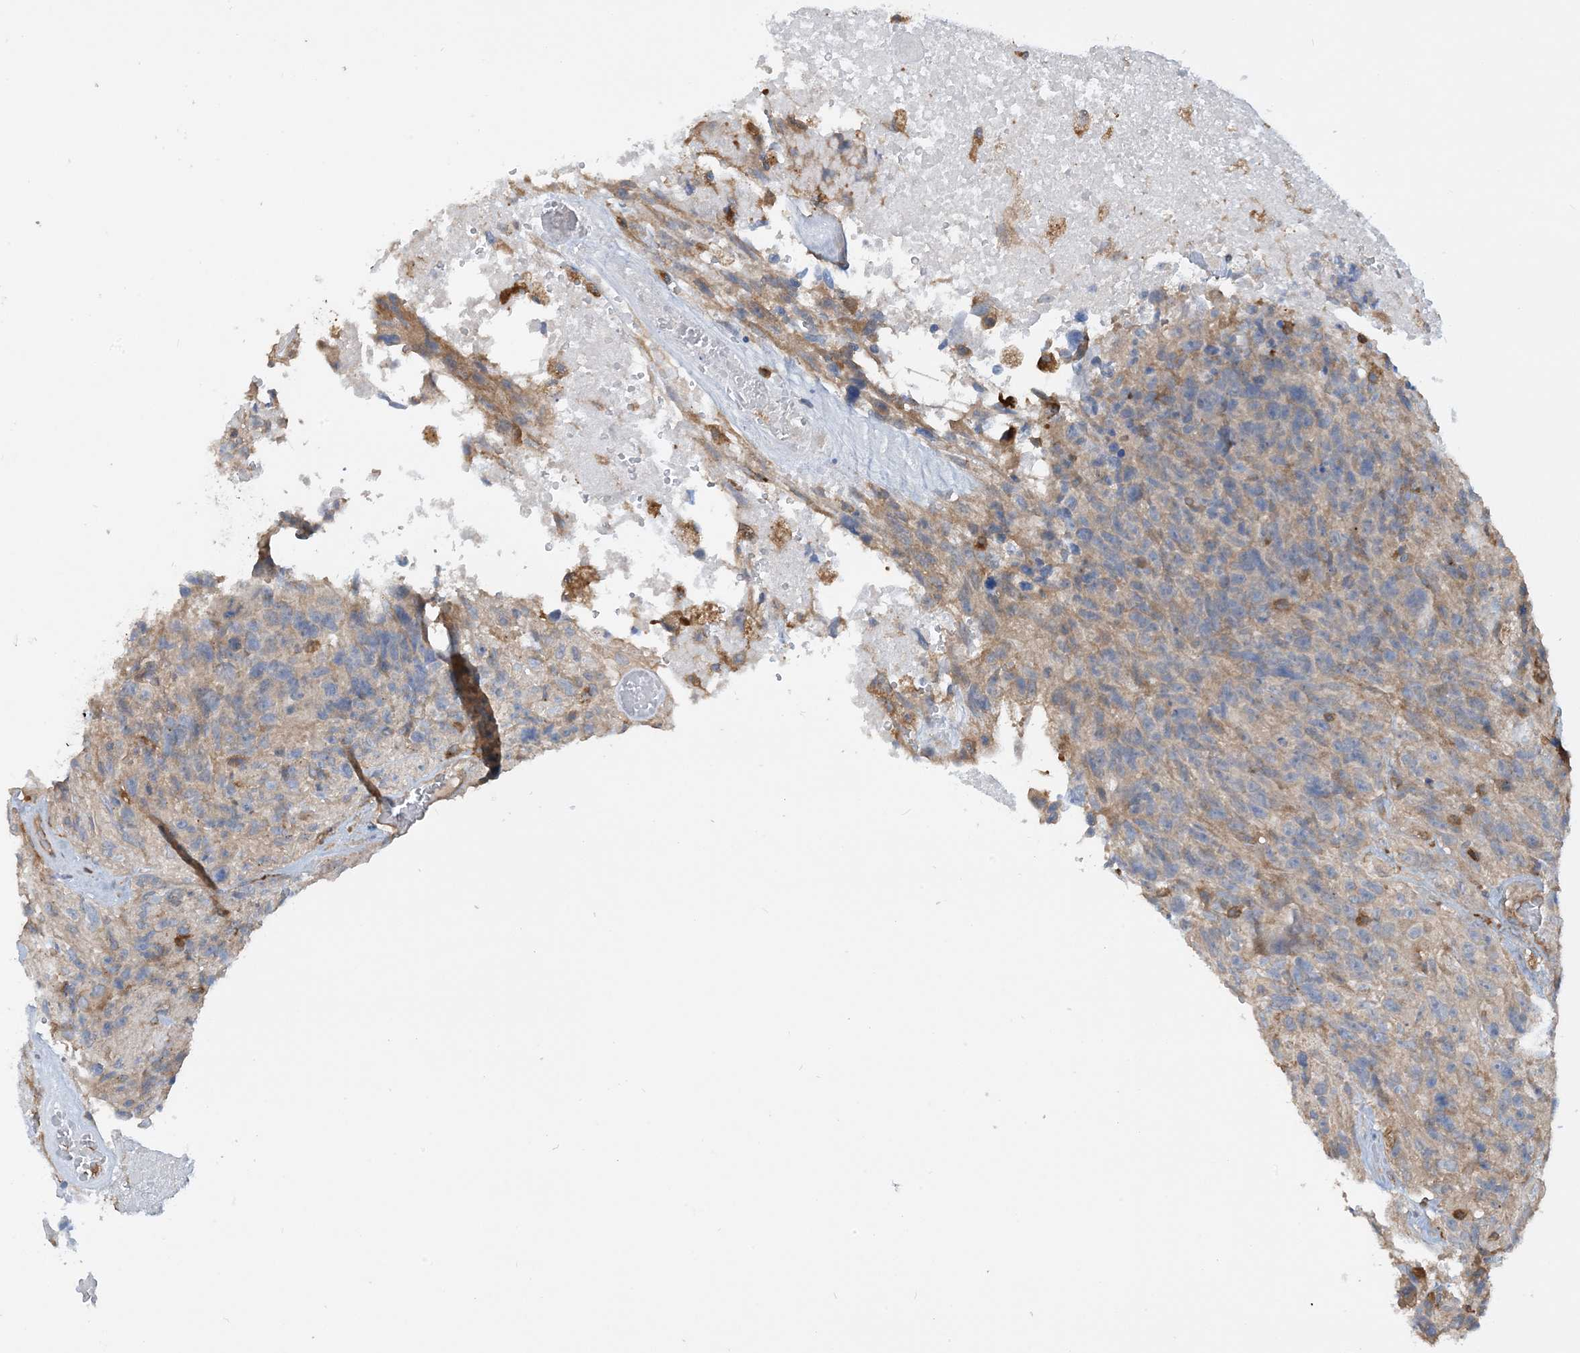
{"staining": {"intensity": "negative", "quantity": "none", "location": "none"}, "tissue": "glioma", "cell_type": "Tumor cells", "image_type": "cancer", "snomed": [{"axis": "morphology", "description": "Glioma, malignant, High grade"}, {"axis": "topography", "description": "Brain"}], "caption": "Micrograph shows no protein expression in tumor cells of glioma tissue.", "gene": "SFMBT2", "patient": {"sex": "male", "age": 69}}